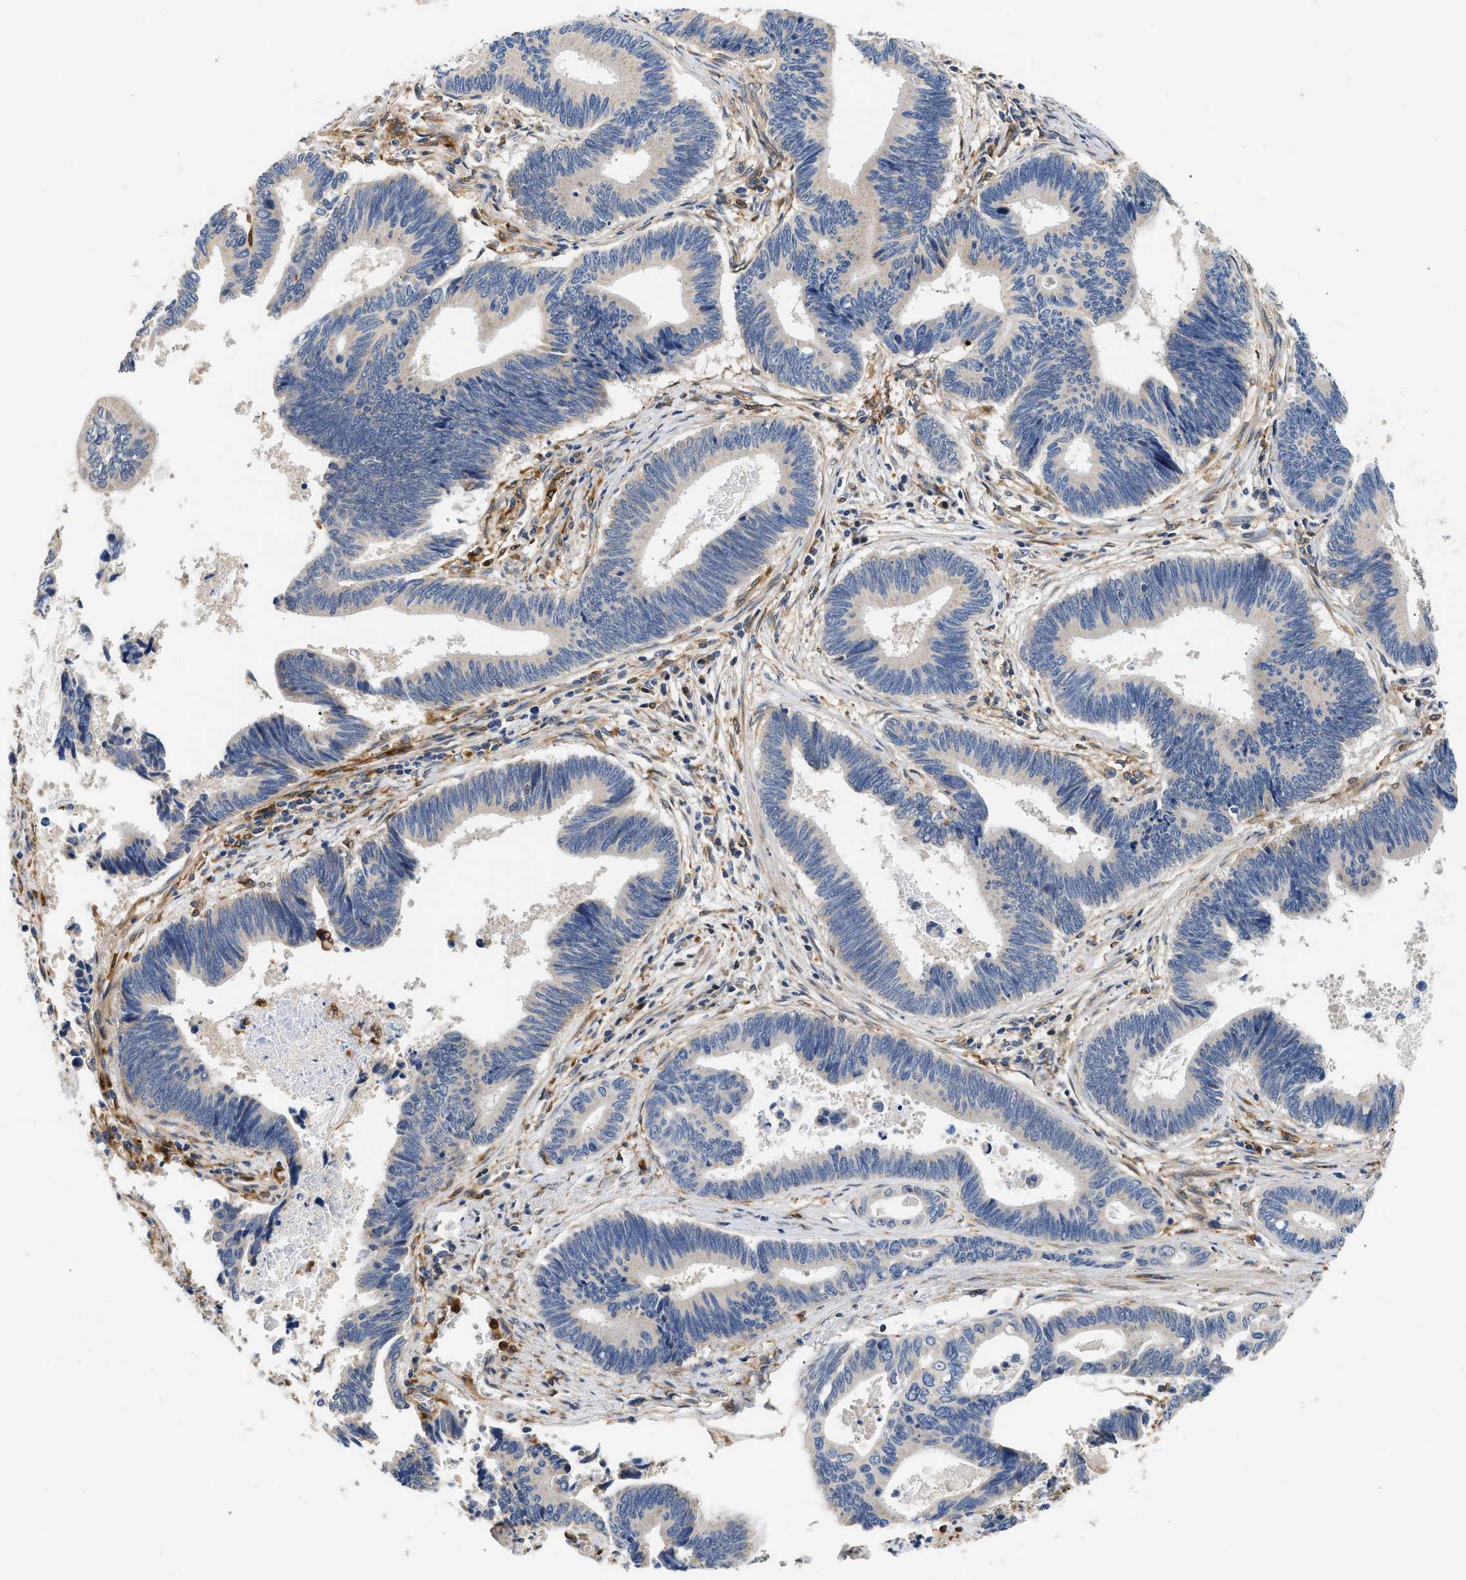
{"staining": {"intensity": "negative", "quantity": "none", "location": "none"}, "tissue": "pancreatic cancer", "cell_type": "Tumor cells", "image_type": "cancer", "snomed": [{"axis": "morphology", "description": "Adenocarcinoma, NOS"}, {"axis": "topography", "description": "Pancreas"}], "caption": "Tumor cells show no significant protein staining in pancreatic cancer (adenocarcinoma). Brightfield microscopy of immunohistochemistry (IHC) stained with DAB (3,3'-diaminobenzidine) (brown) and hematoxylin (blue), captured at high magnification.", "gene": "RAB31", "patient": {"sex": "female", "age": 70}}